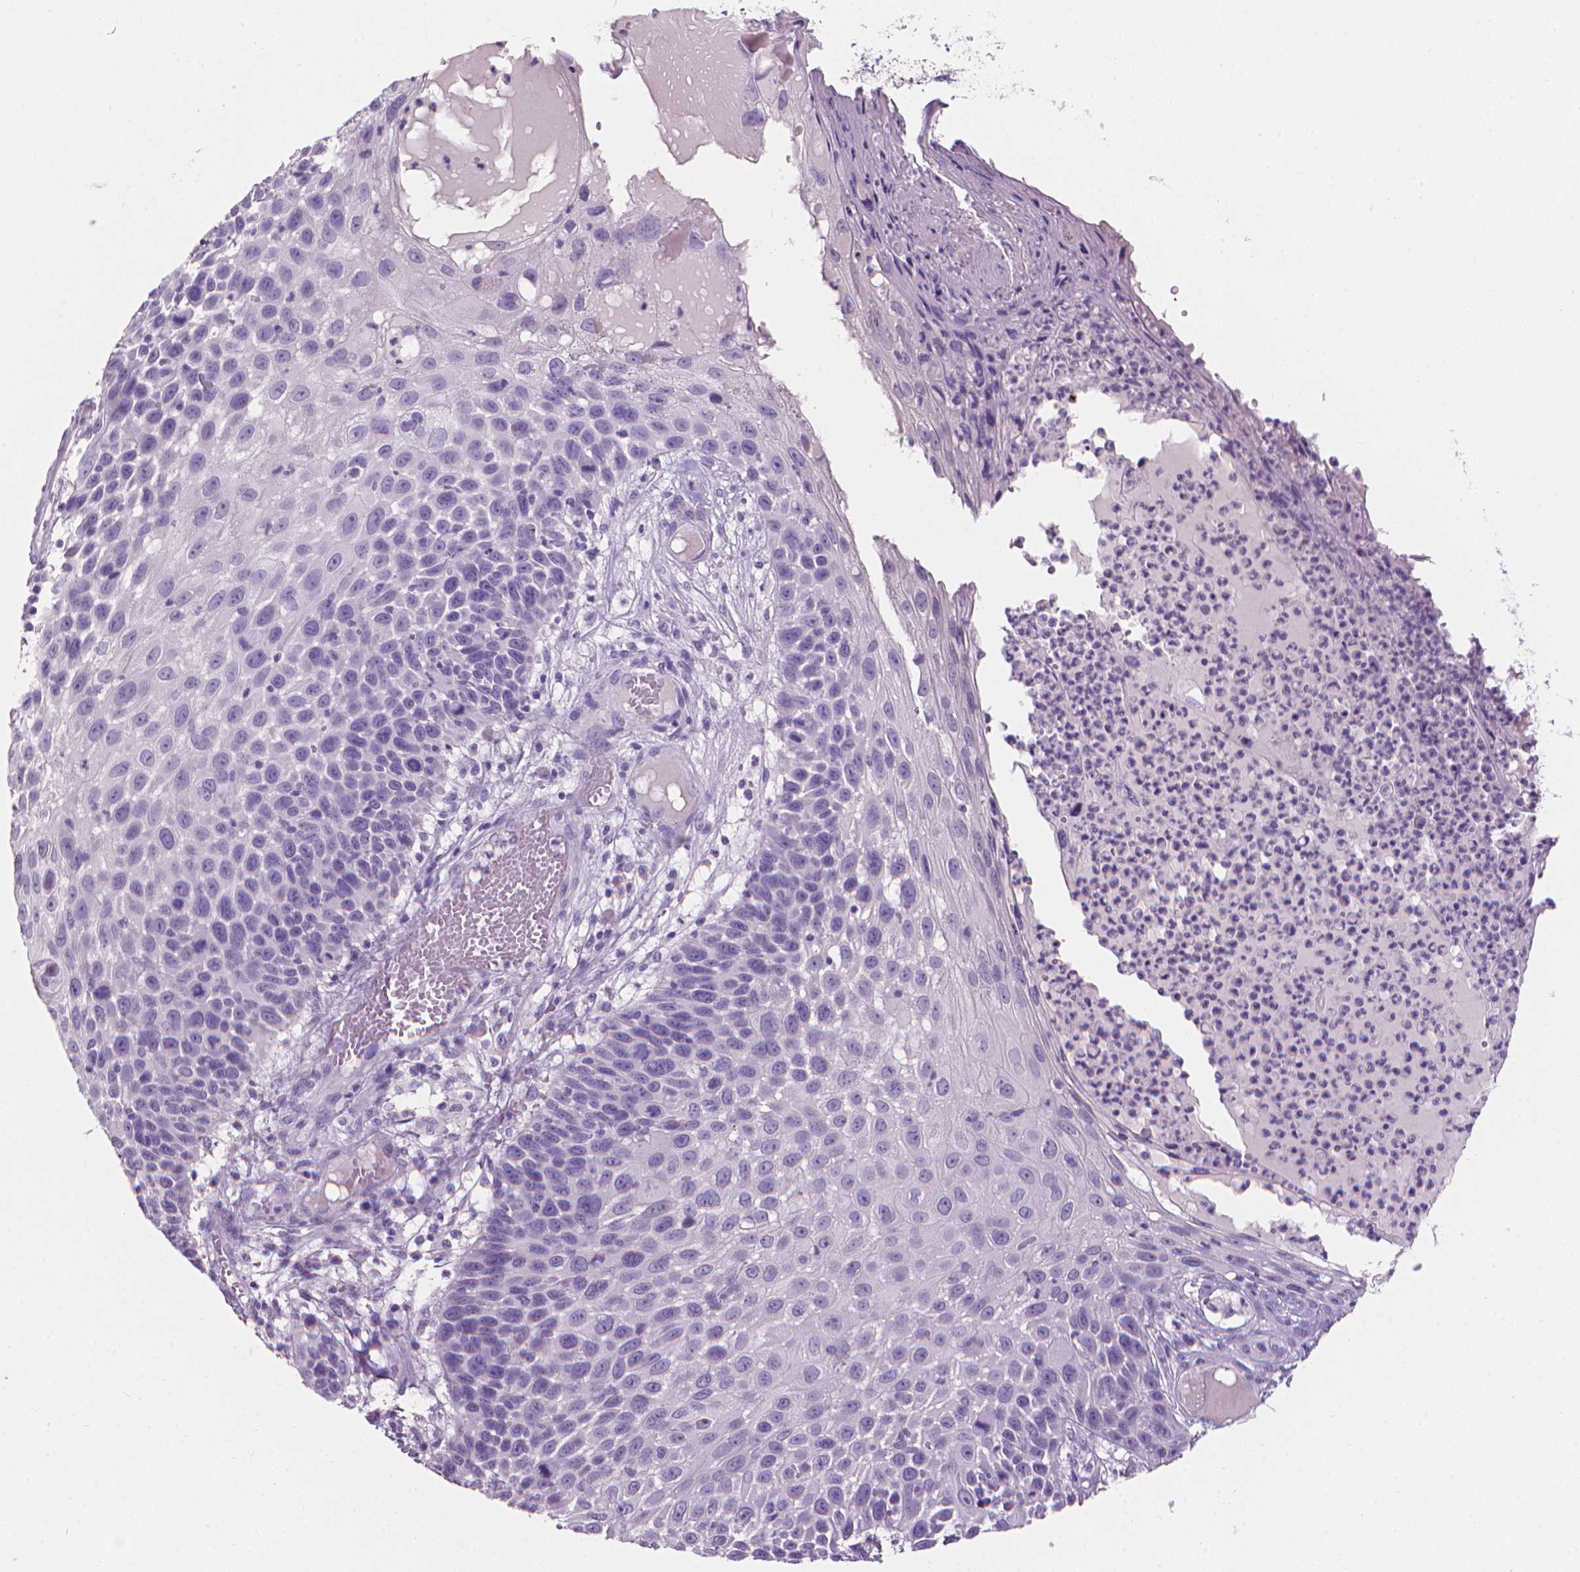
{"staining": {"intensity": "negative", "quantity": "none", "location": "none"}, "tissue": "skin cancer", "cell_type": "Tumor cells", "image_type": "cancer", "snomed": [{"axis": "morphology", "description": "Squamous cell carcinoma, NOS"}, {"axis": "topography", "description": "Skin"}], "caption": "Tumor cells show no significant positivity in squamous cell carcinoma (skin).", "gene": "XPNPEP2", "patient": {"sex": "male", "age": 92}}